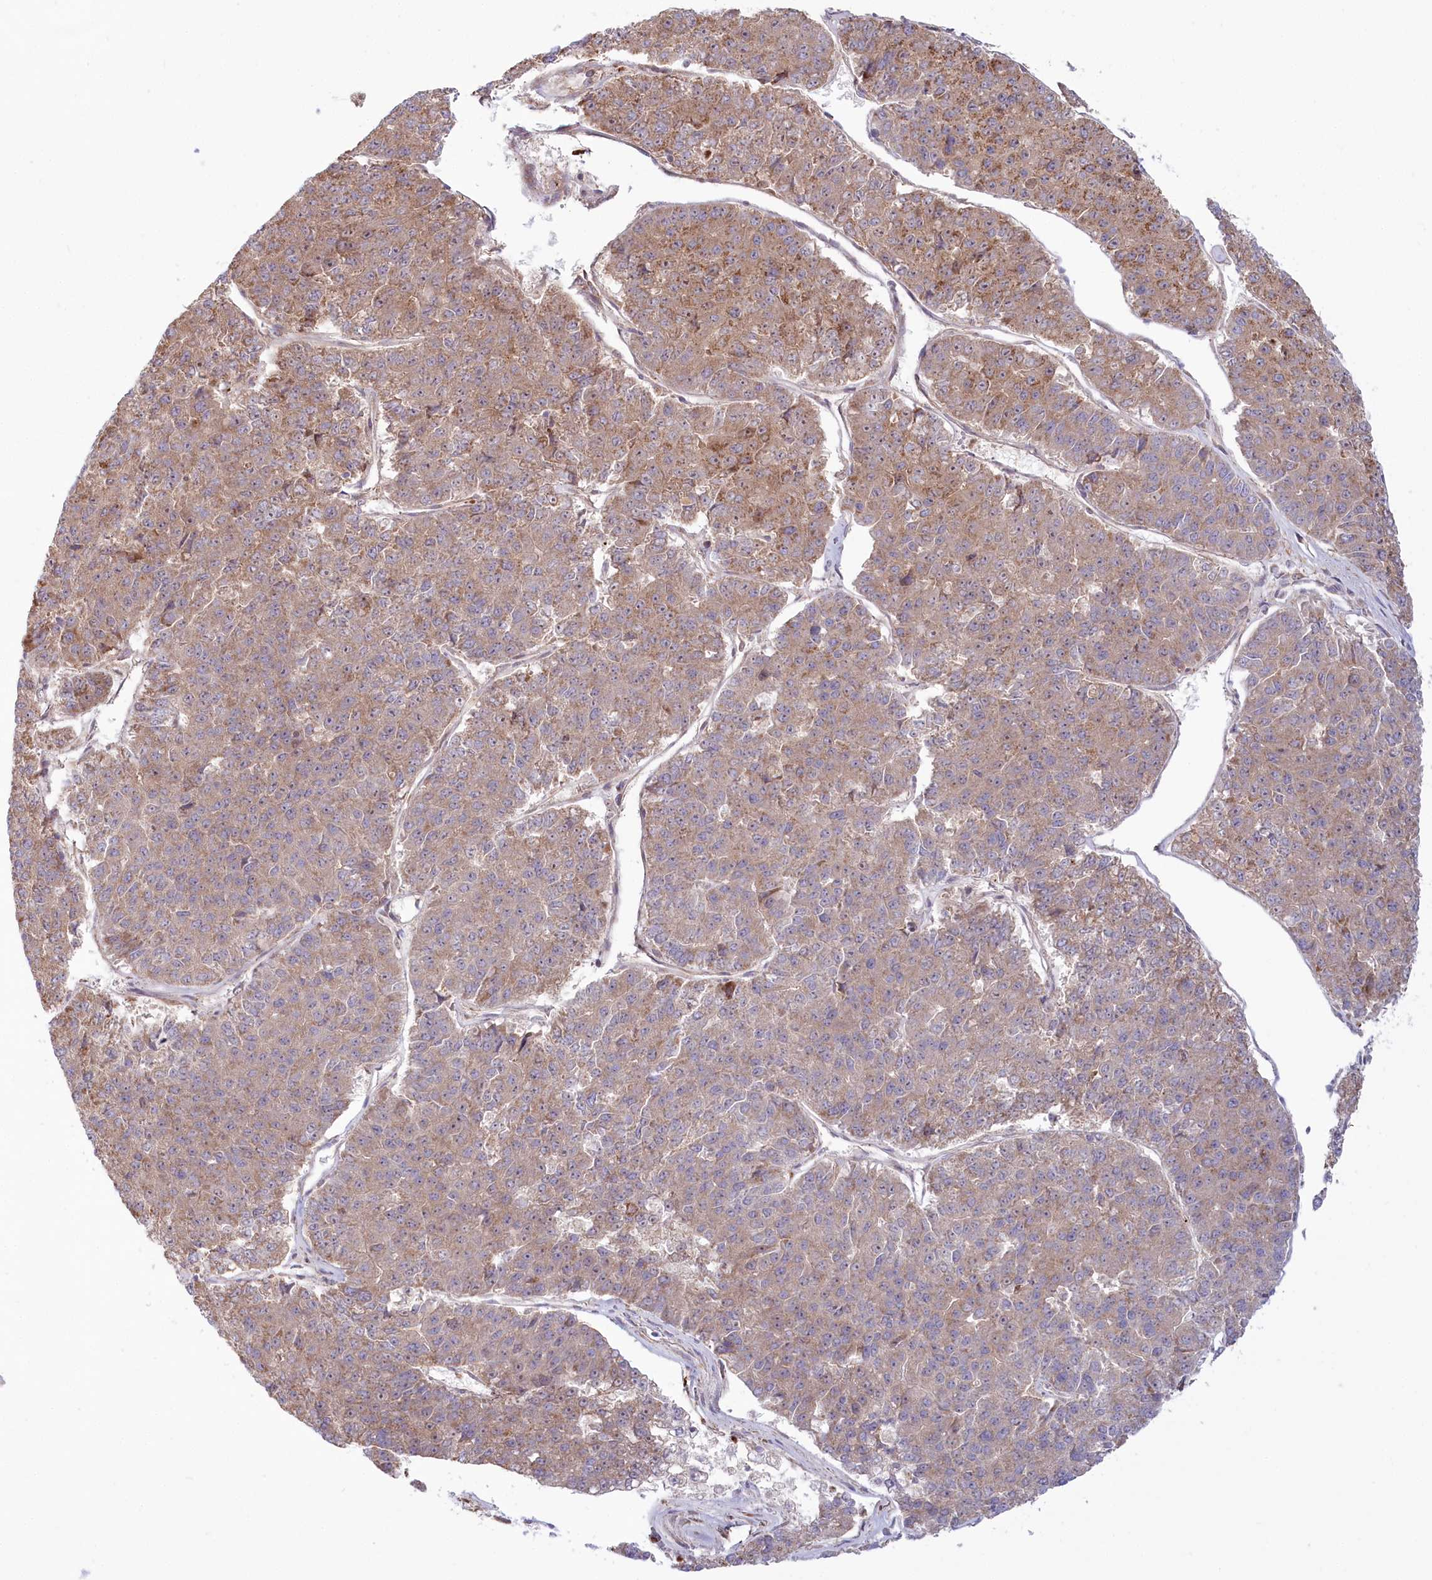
{"staining": {"intensity": "weak", "quantity": ">75%", "location": "cytoplasmic/membranous"}, "tissue": "pancreatic cancer", "cell_type": "Tumor cells", "image_type": "cancer", "snomed": [{"axis": "morphology", "description": "Adenocarcinoma, NOS"}, {"axis": "topography", "description": "Pancreas"}], "caption": "An IHC histopathology image of neoplastic tissue is shown. Protein staining in brown labels weak cytoplasmic/membranous positivity in pancreatic cancer within tumor cells.", "gene": "COMMD3", "patient": {"sex": "male", "age": 50}}